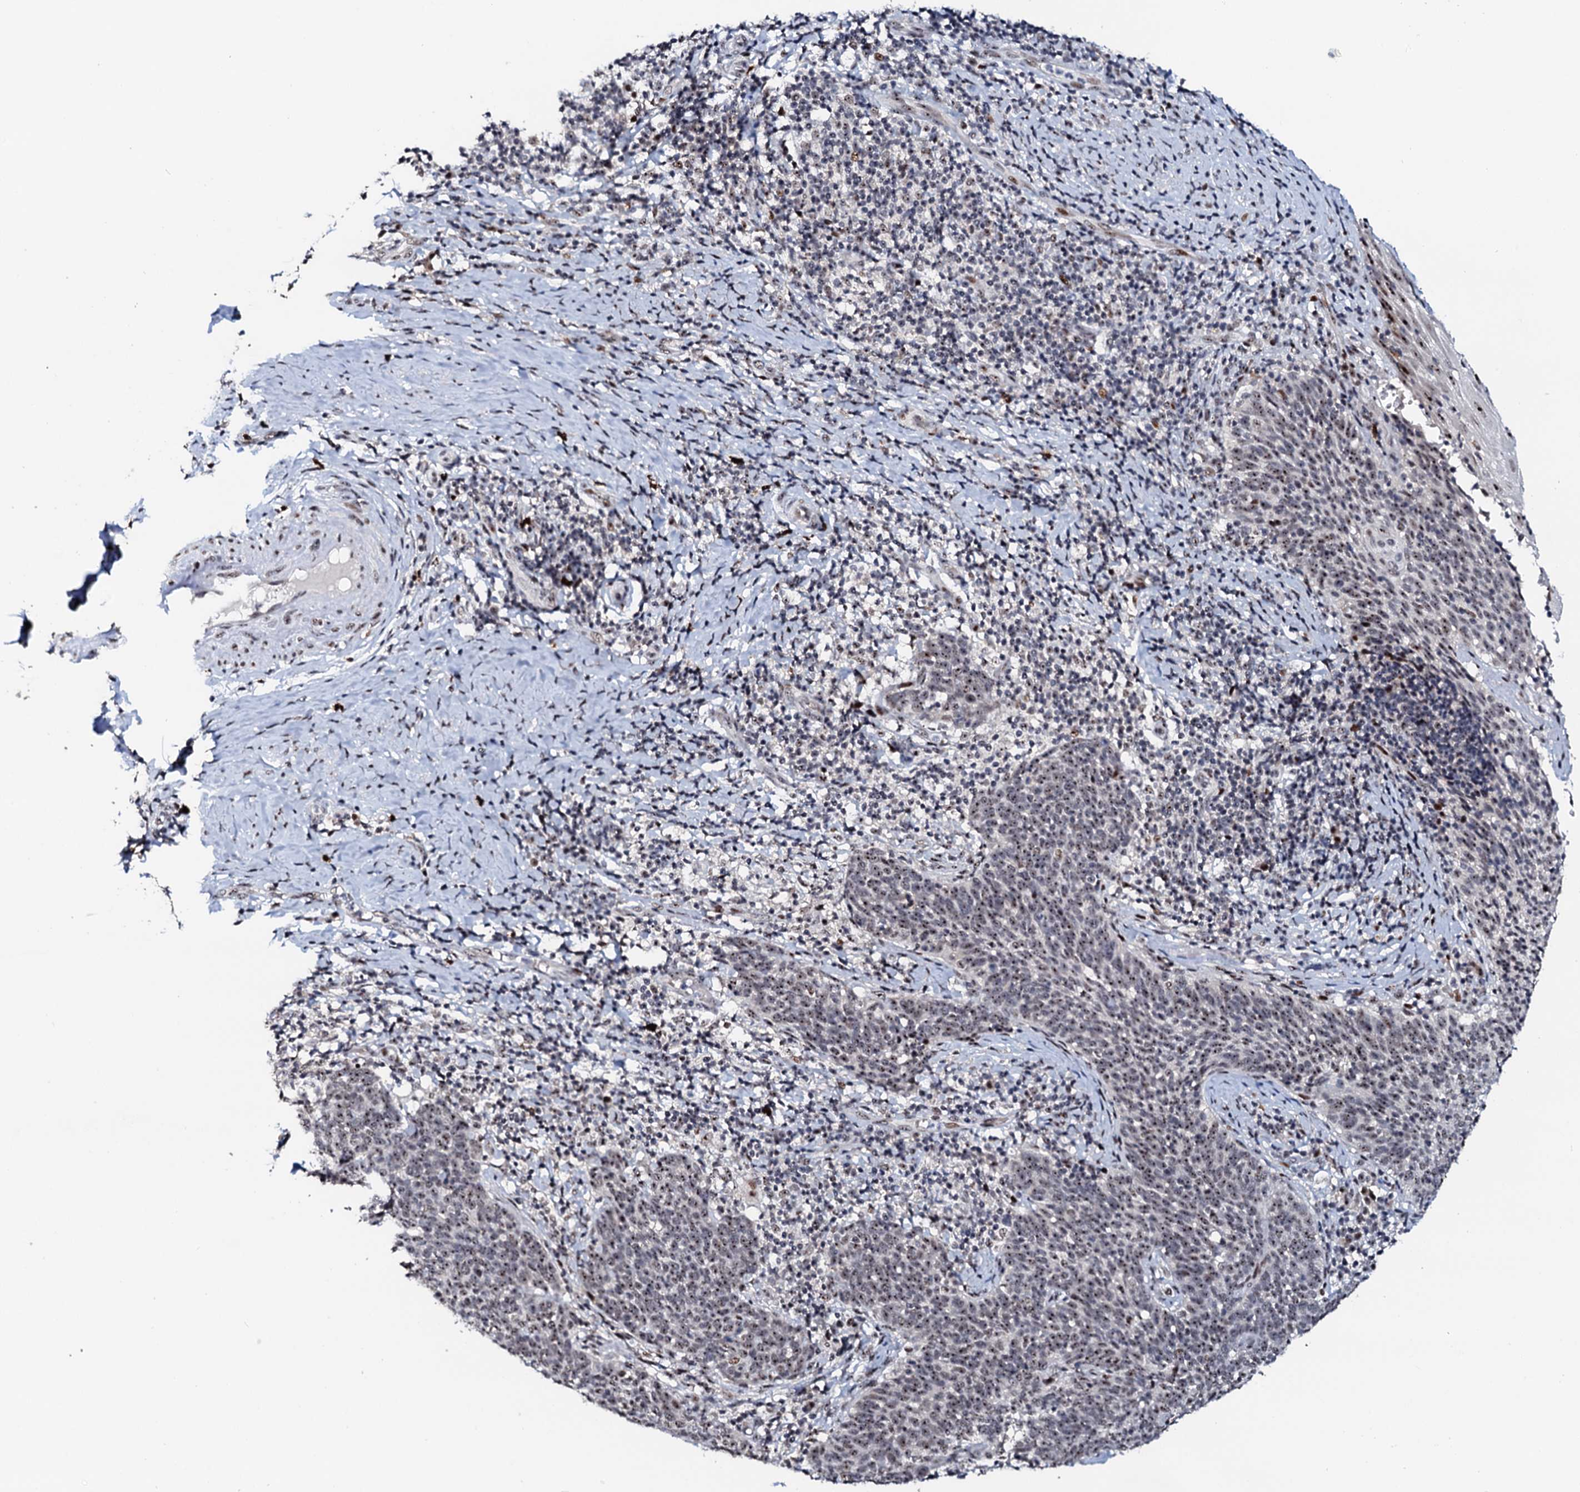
{"staining": {"intensity": "moderate", "quantity": ">75%", "location": "nuclear"}, "tissue": "cervical cancer", "cell_type": "Tumor cells", "image_type": "cancer", "snomed": [{"axis": "morphology", "description": "Normal tissue, NOS"}, {"axis": "morphology", "description": "Squamous cell carcinoma, NOS"}, {"axis": "topography", "description": "Cervix"}], "caption": "Cervical cancer (squamous cell carcinoma) was stained to show a protein in brown. There is medium levels of moderate nuclear staining in about >75% of tumor cells.", "gene": "NEUROG3", "patient": {"sex": "female", "age": 39}}